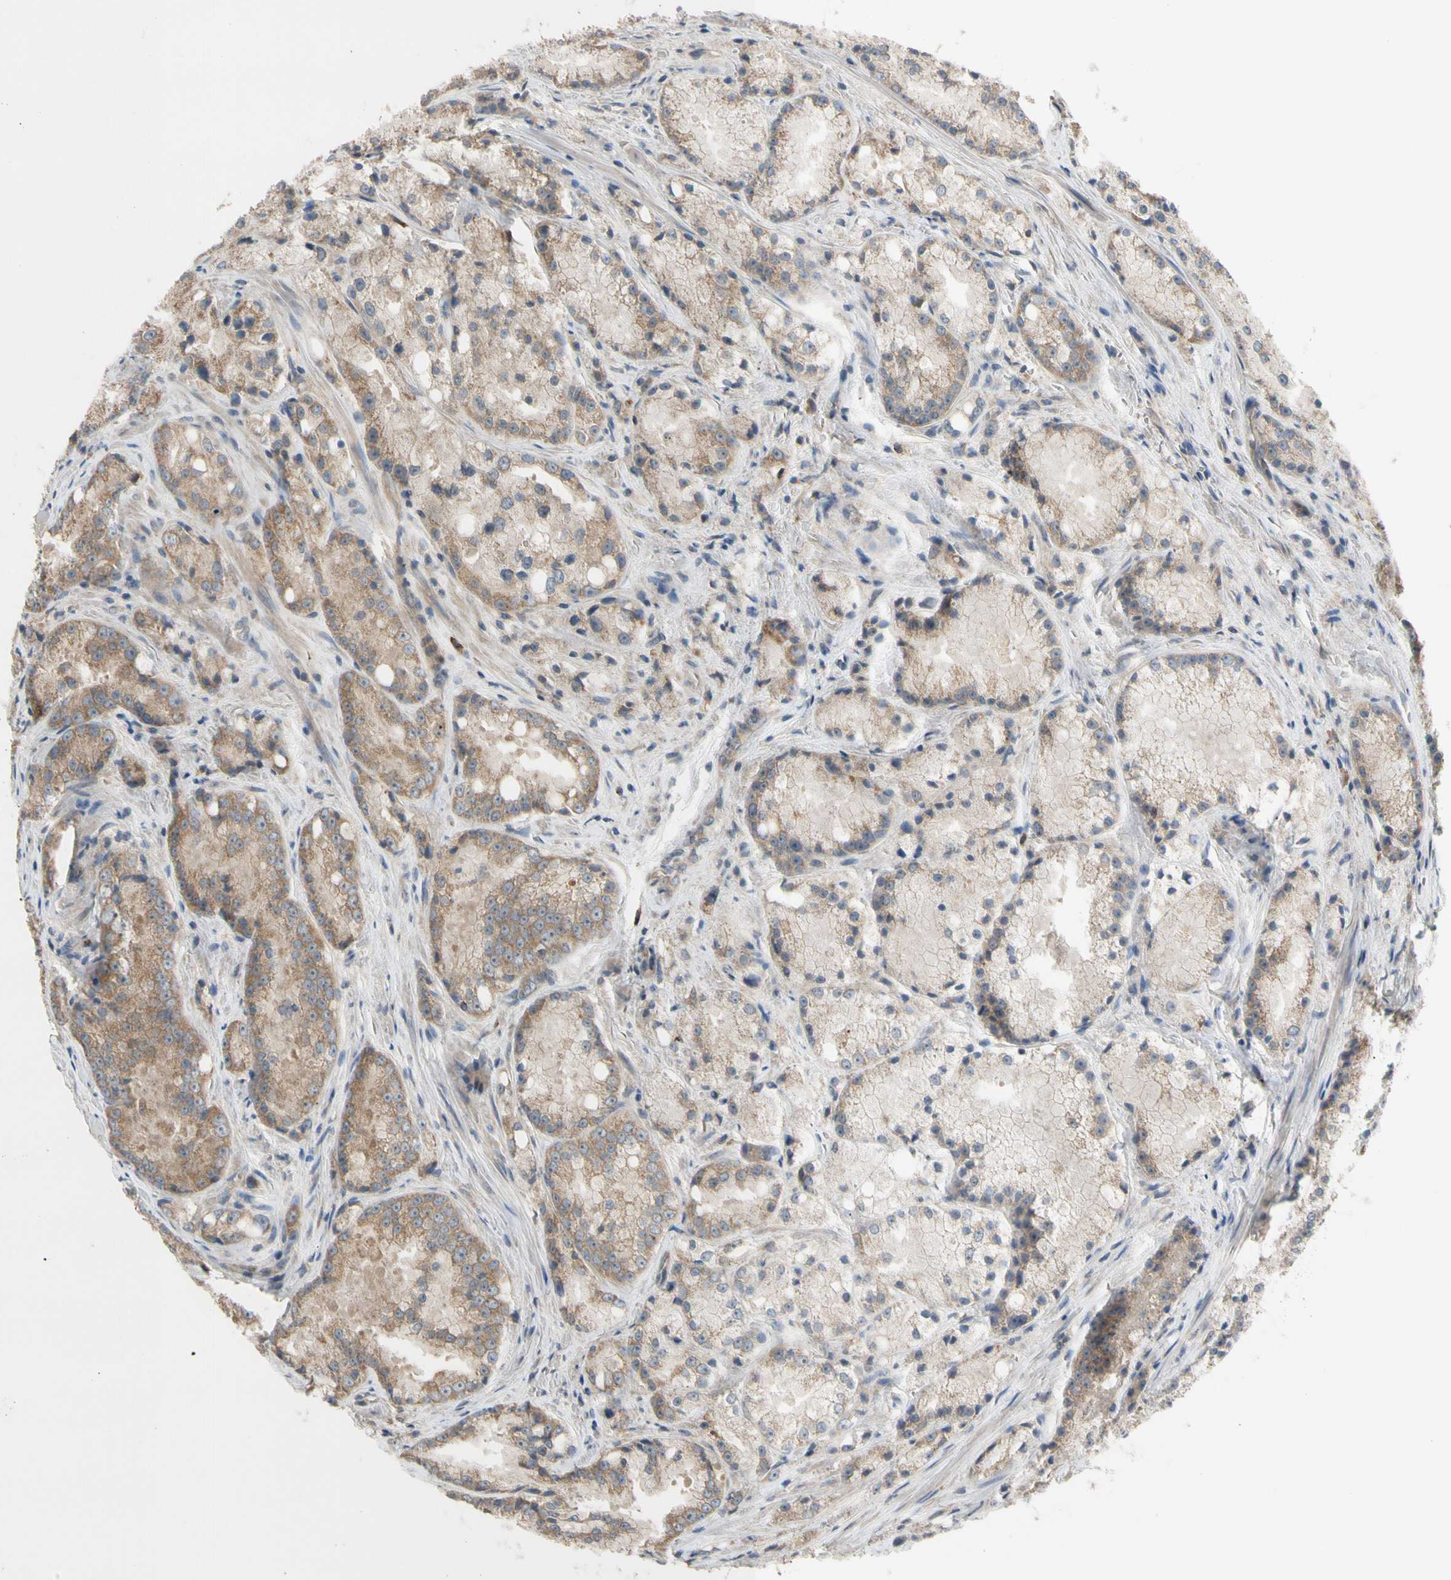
{"staining": {"intensity": "moderate", "quantity": ">75%", "location": "cytoplasmic/membranous"}, "tissue": "prostate cancer", "cell_type": "Tumor cells", "image_type": "cancer", "snomed": [{"axis": "morphology", "description": "Adenocarcinoma, Low grade"}, {"axis": "topography", "description": "Prostate"}], "caption": "DAB (3,3'-diaminobenzidine) immunohistochemical staining of prostate cancer (adenocarcinoma (low-grade)) demonstrates moderate cytoplasmic/membranous protein staining in about >75% of tumor cells.", "gene": "MBTPS2", "patient": {"sex": "male", "age": 64}}